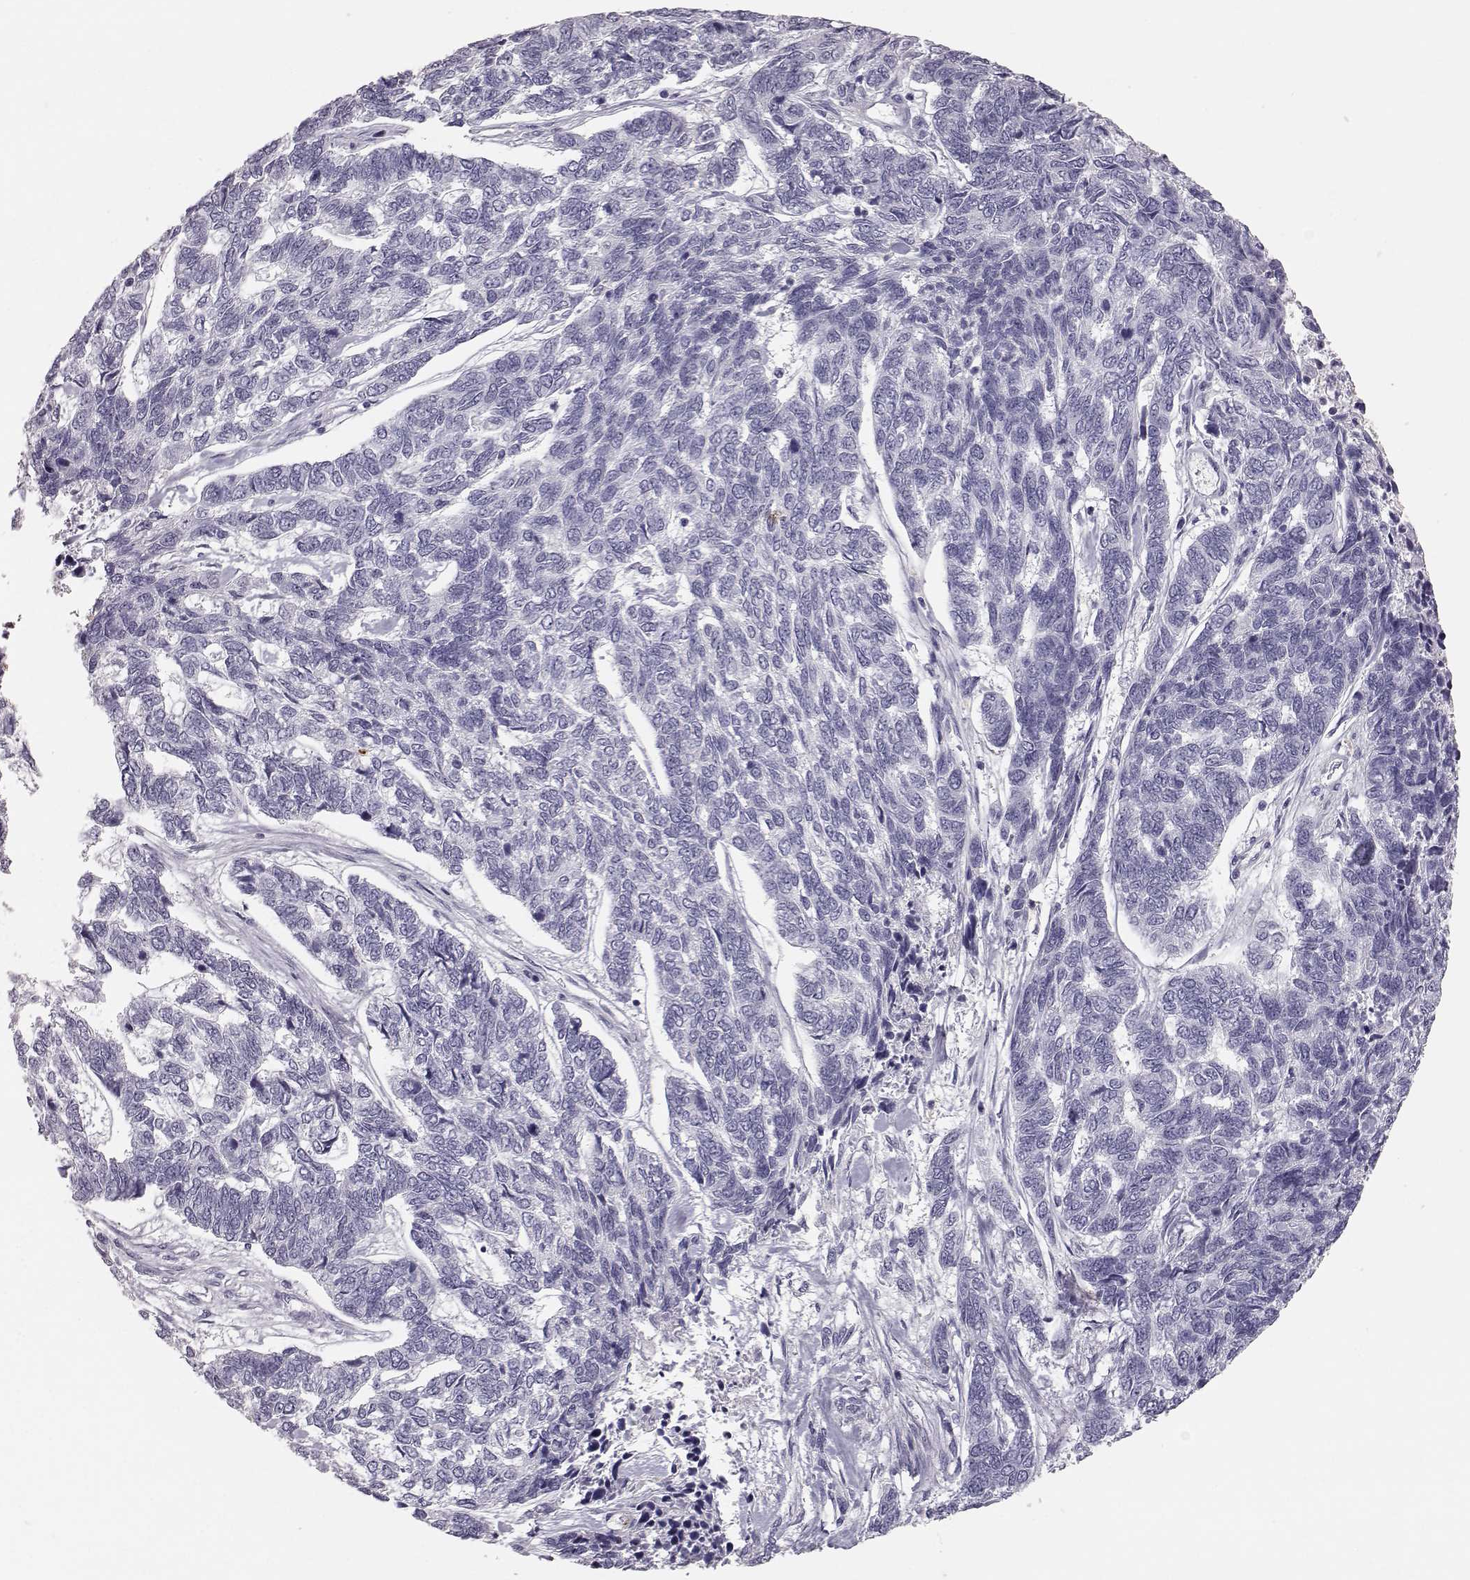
{"staining": {"intensity": "negative", "quantity": "none", "location": "none"}, "tissue": "skin cancer", "cell_type": "Tumor cells", "image_type": "cancer", "snomed": [{"axis": "morphology", "description": "Basal cell carcinoma"}, {"axis": "topography", "description": "Skin"}], "caption": "This is an IHC image of skin cancer (basal cell carcinoma). There is no expression in tumor cells.", "gene": "KRTAP16-1", "patient": {"sex": "female", "age": 65}}